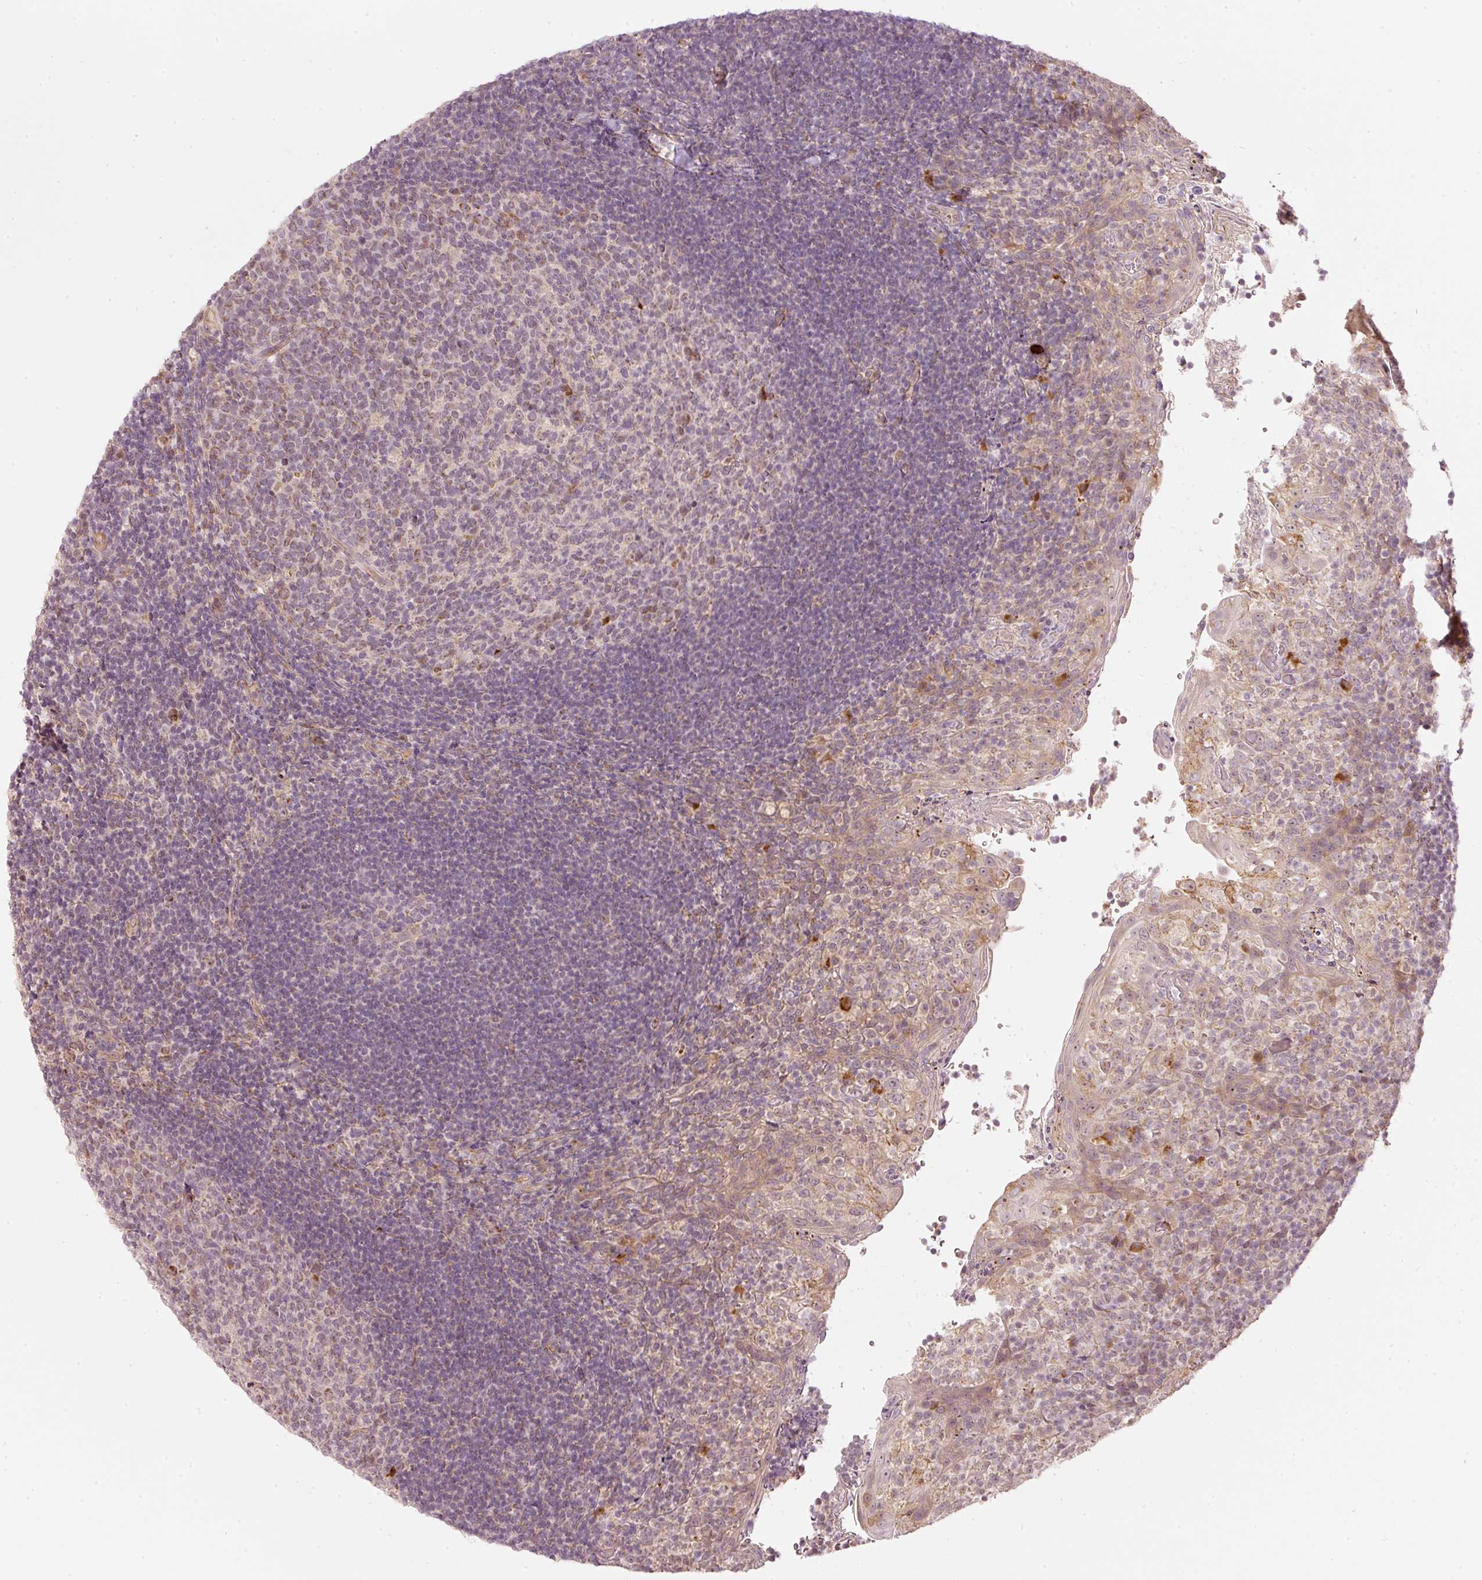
{"staining": {"intensity": "moderate", "quantity": "<25%", "location": "cytoplasmic/membranous"}, "tissue": "tonsil", "cell_type": "Germinal center cells", "image_type": "normal", "snomed": [{"axis": "morphology", "description": "Normal tissue, NOS"}, {"axis": "topography", "description": "Tonsil"}], "caption": "Germinal center cells demonstrate moderate cytoplasmic/membranous positivity in approximately <25% of cells in unremarkable tonsil. (Stains: DAB (3,3'-diaminobenzidine) in brown, nuclei in blue, Microscopy: brightfield microscopy at high magnification).", "gene": "CDC20B", "patient": {"sex": "female", "age": 10}}